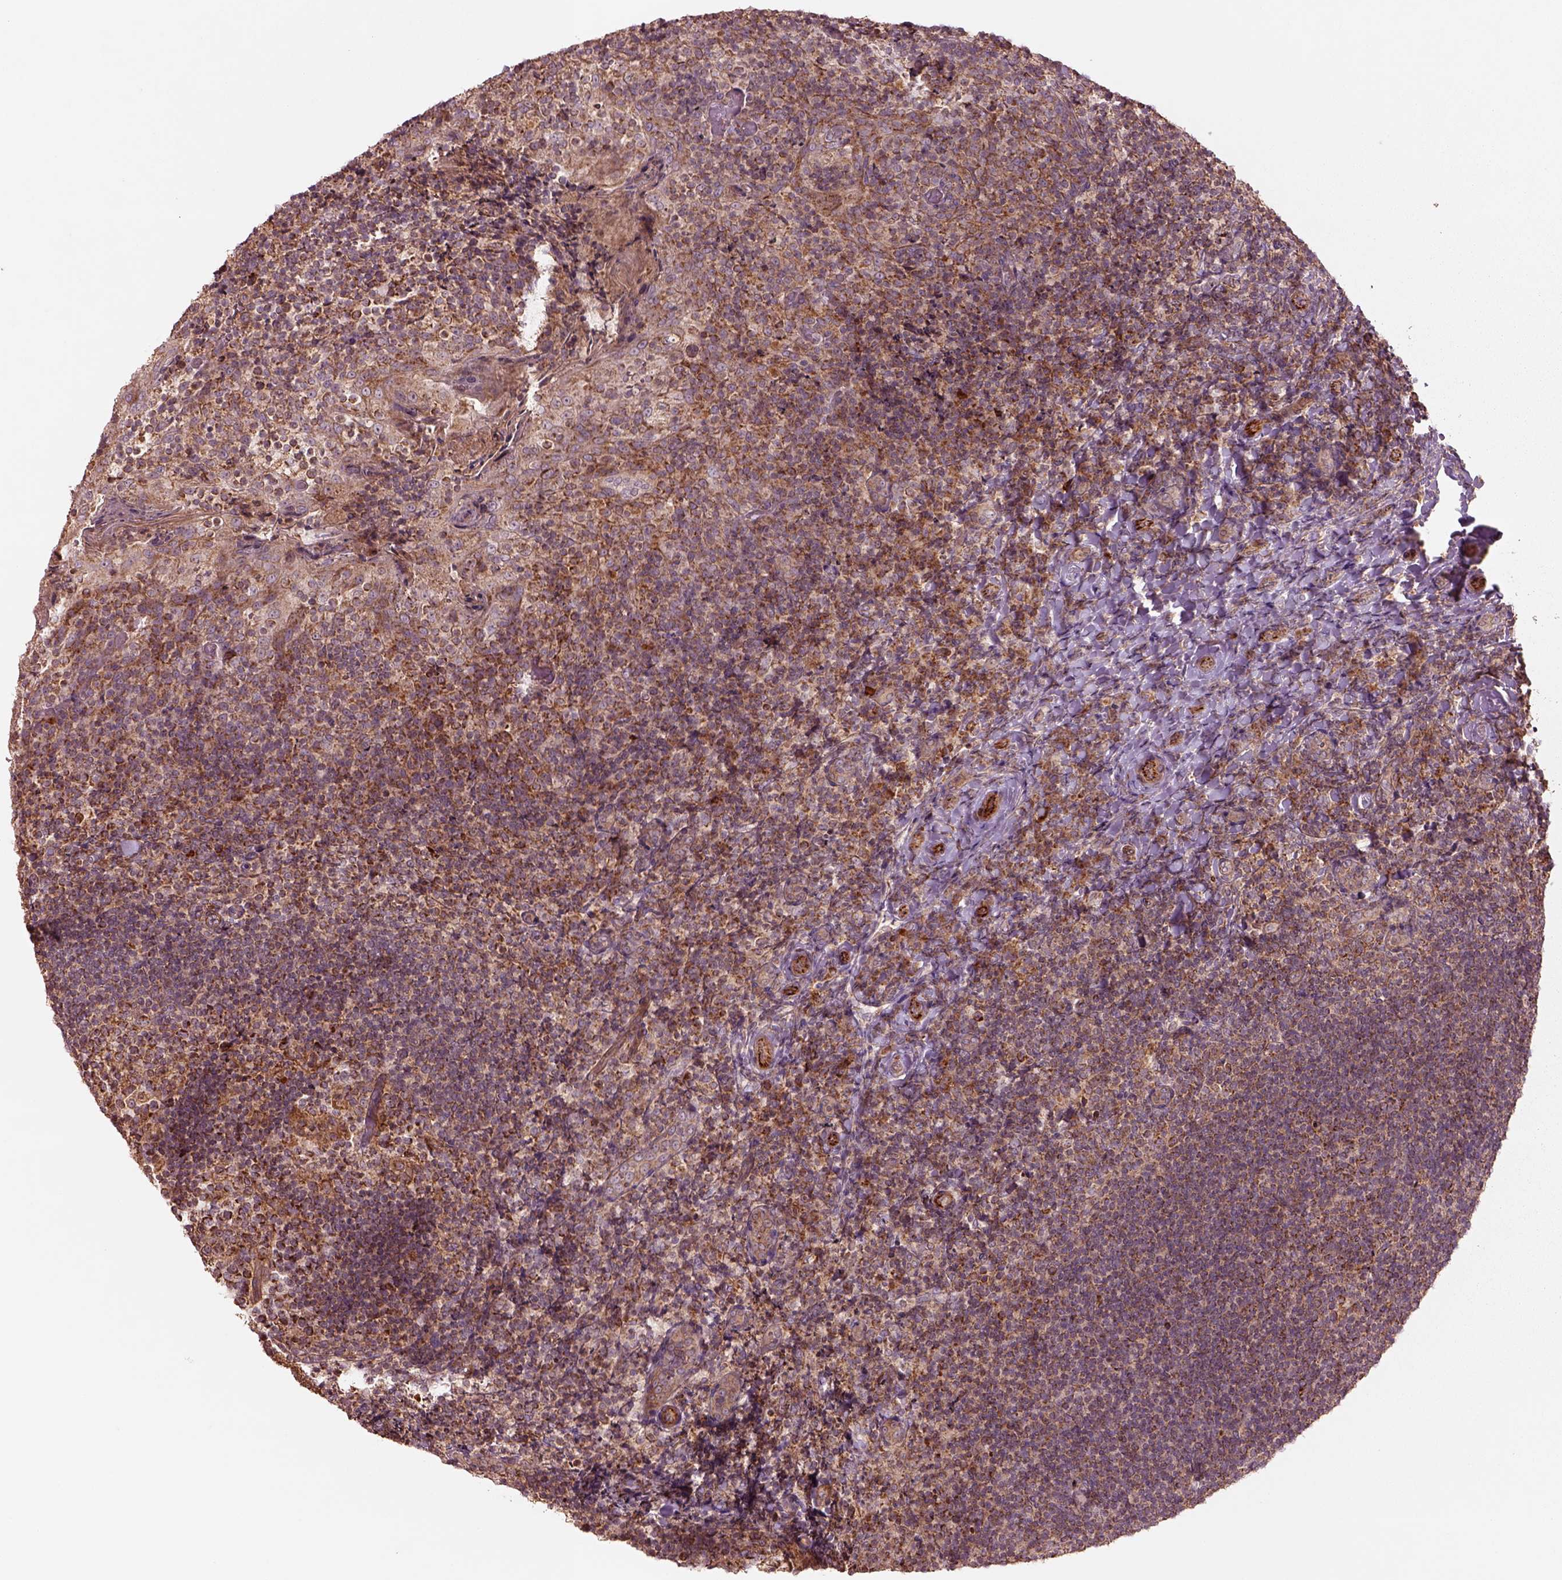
{"staining": {"intensity": "moderate", "quantity": ">75%", "location": "cytoplasmic/membranous"}, "tissue": "tonsil", "cell_type": "Germinal center cells", "image_type": "normal", "snomed": [{"axis": "morphology", "description": "Normal tissue, NOS"}, {"axis": "topography", "description": "Tonsil"}], "caption": "Tonsil stained for a protein demonstrates moderate cytoplasmic/membranous positivity in germinal center cells. Using DAB (3,3'-diaminobenzidine) (brown) and hematoxylin (blue) stains, captured at high magnification using brightfield microscopy.", "gene": "SLC25A31", "patient": {"sex": "female", "age": 10}}